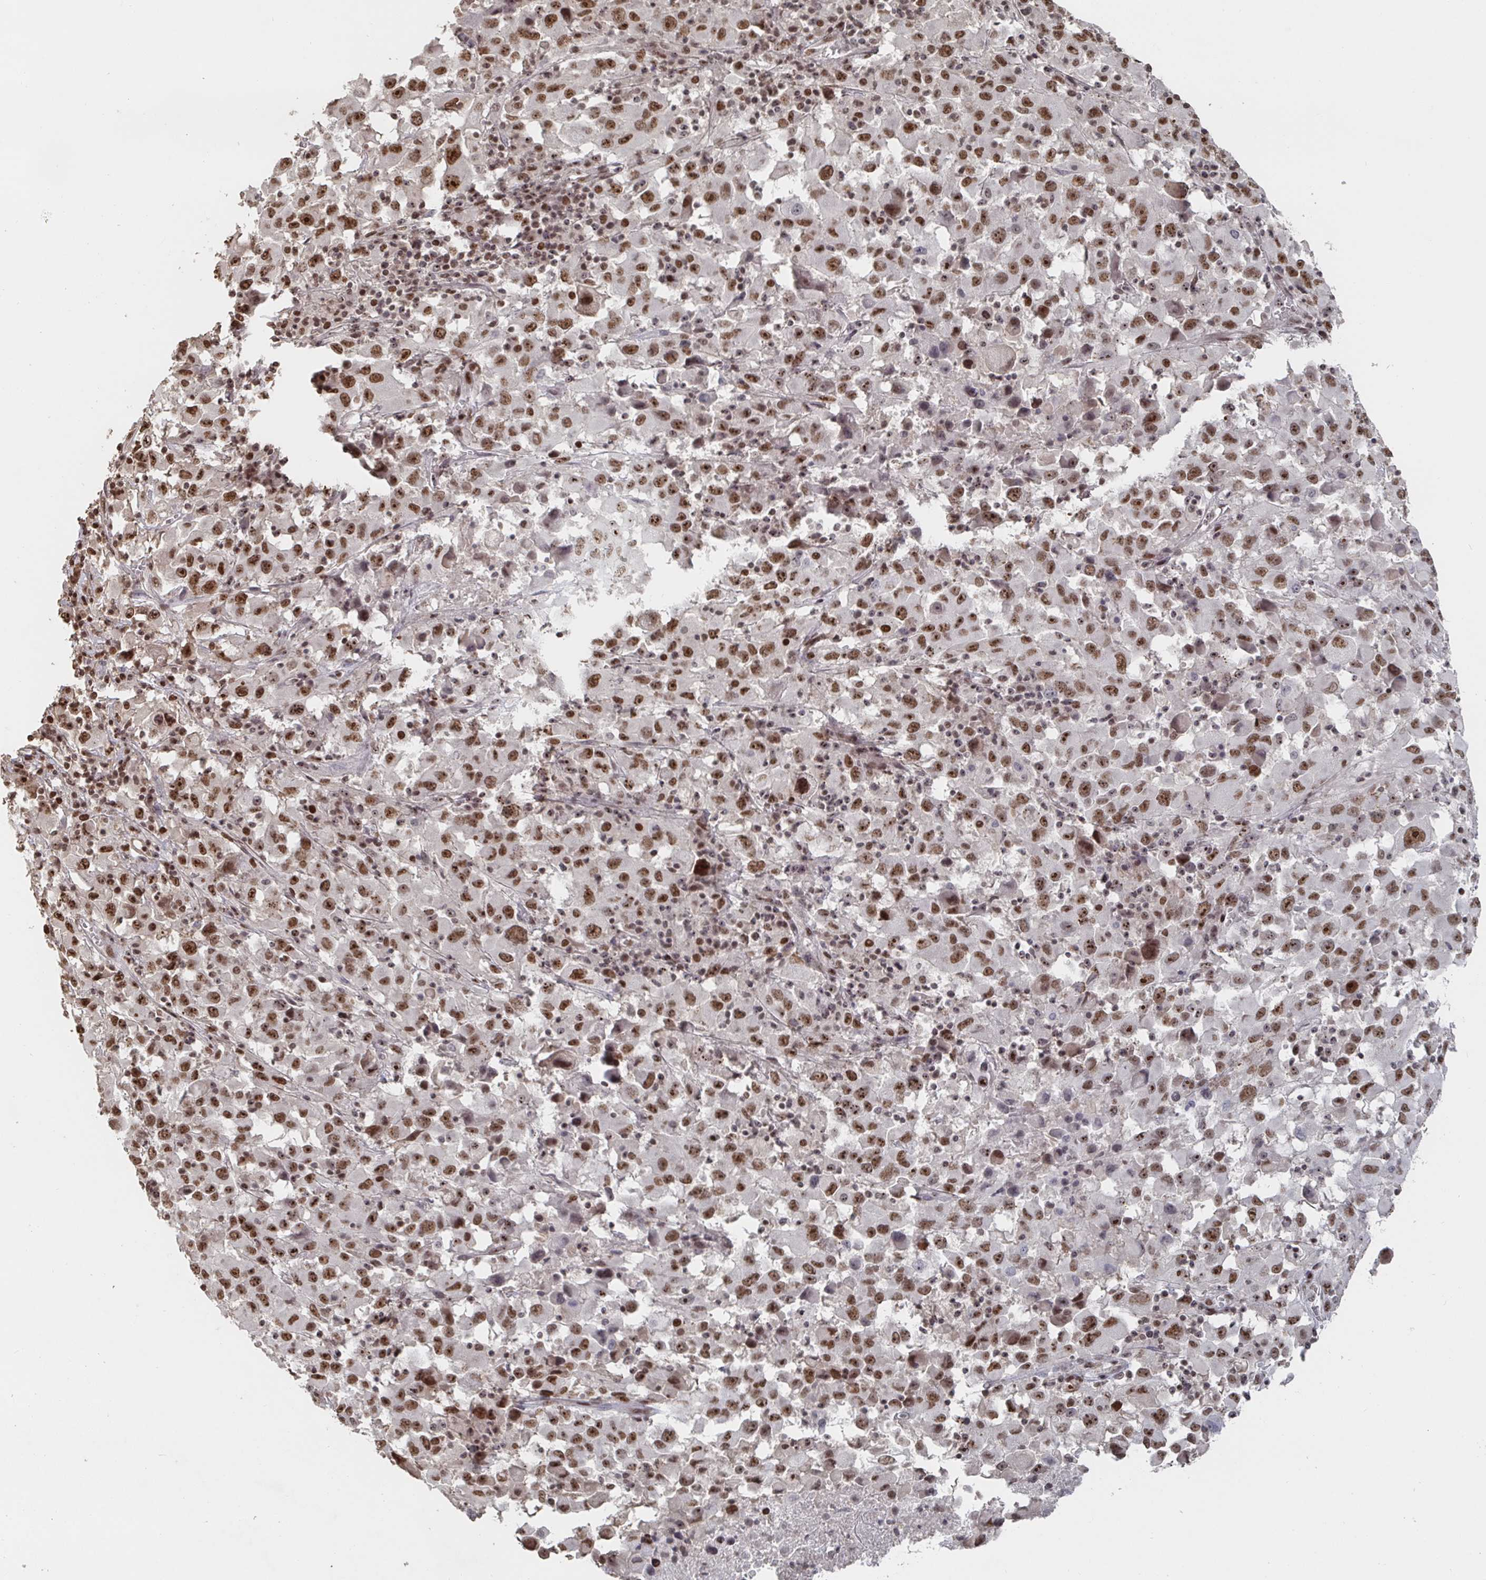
{"staining": {"intensity": "strong", "quantity": ">75%", "location": "nuclear"}, "tissue": "melanoma", "cell_type": "Tumor cells", "image_type": "cancer", "snomed": [{"axis": "morphology", "description": "Malignant melanoma, Metastatic site"}, {"axis": "topography", "description": "Soft tissue"}], "caption": "The histopathology image shows immunohistochemical staining of malignant melanoma (metastatic site). There is strong nuclear positivity is identified in approximately >75% of tumor cells. The protein is stained brown, and the nuclei are stained in blue (DAB IHC with brightfield microscopy, high magnification).", "gene": "ZDHHC12", "patient": {"sex": "male", "age": 50}}